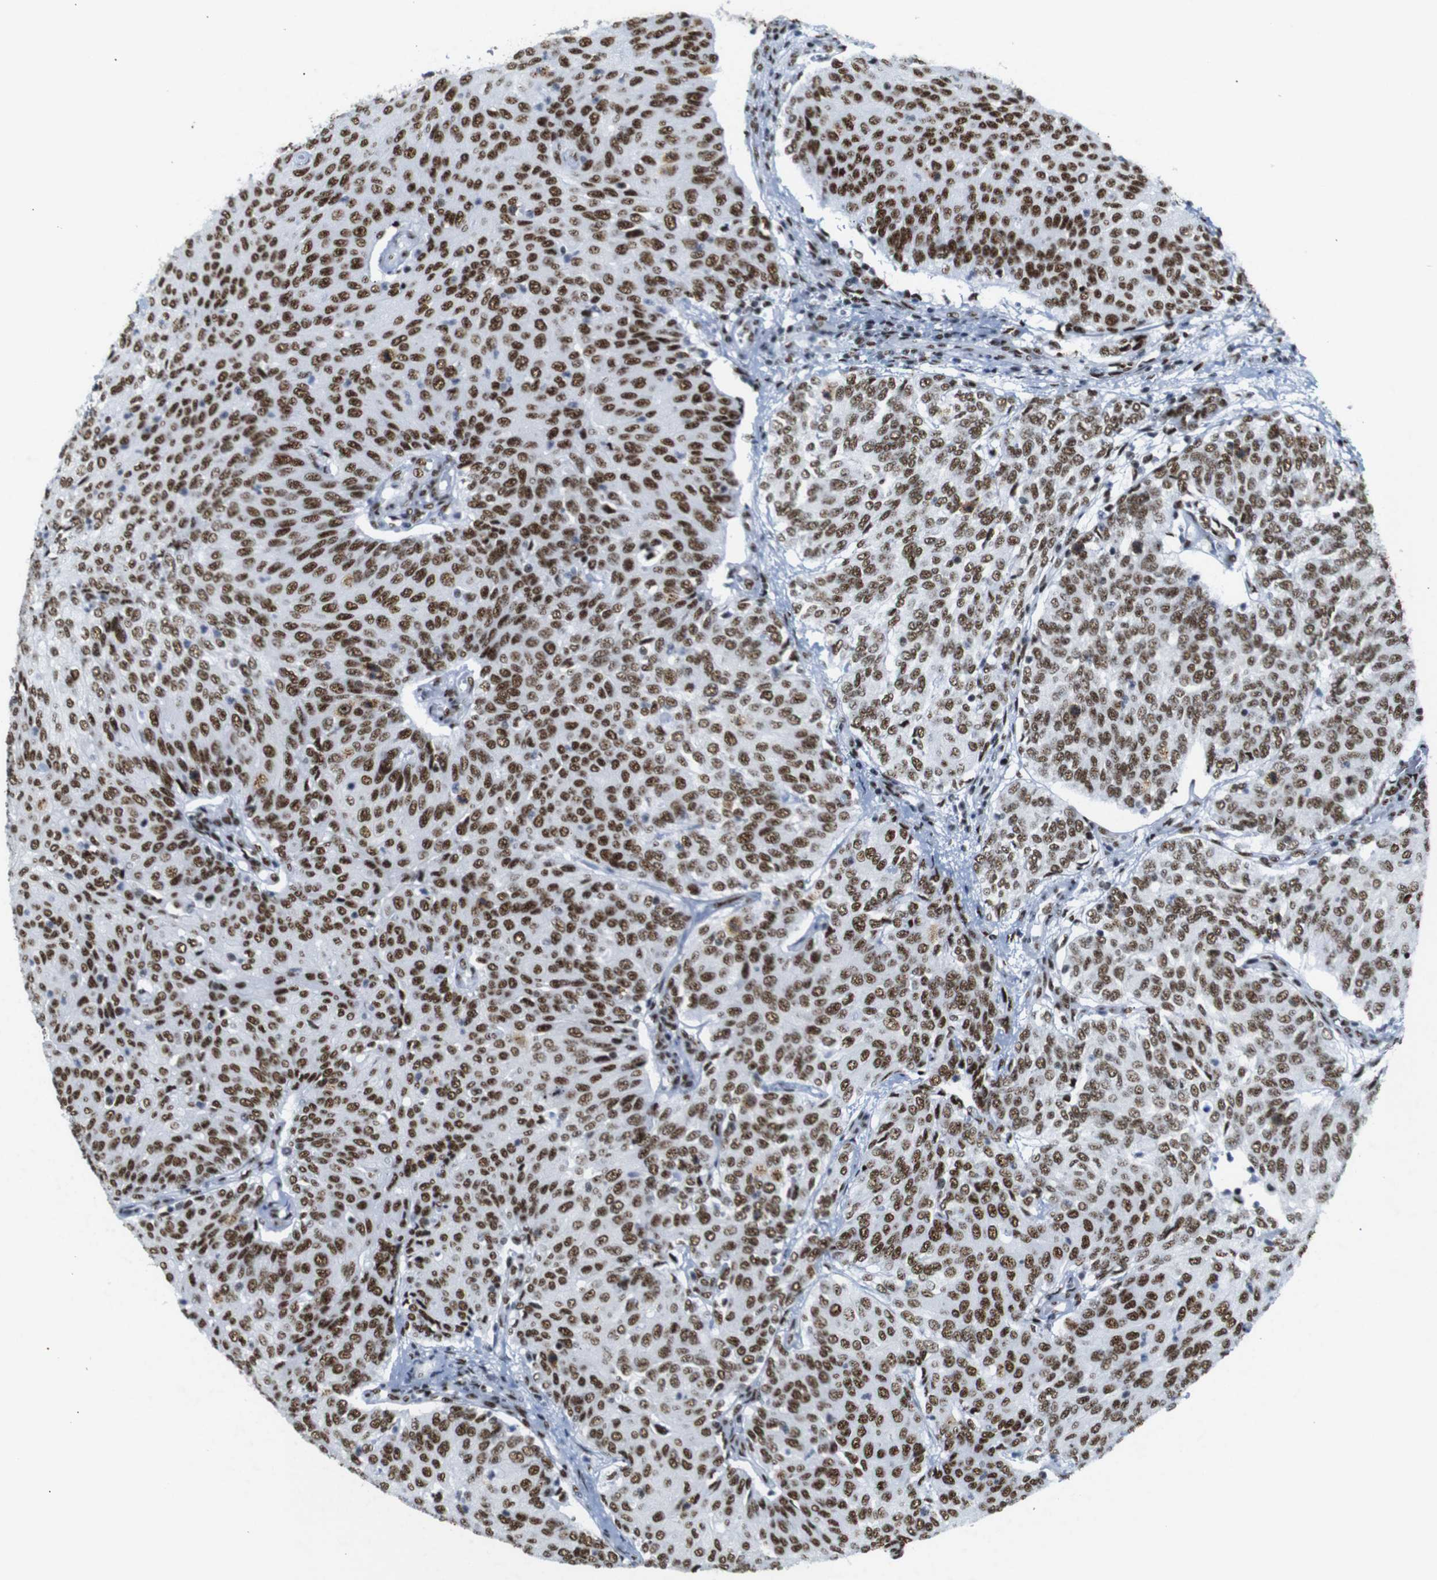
{"staining": {"intensity": "strong", "quantity": ">75%", "location": "nuclear"}, "tissue": "urothelial cancer", "cell_type": "Tumor cells", "image_type": "cancer", "snomed": [{"axis": "morphology", "description": "Urothelial carcinoma, Low grade"}, {"axis": "topography", "description": "Urinary bladder"}], "caption": "Urothelial cancer stained with immunohistochemistry (IHC) exhibits strong nuclear expression in about >75% of tumor cells. (Brightfield microscopy of DAB IHC at high magnification).", "gene": "TRA2B", "patient": {"sex": "female", "age": 79}}